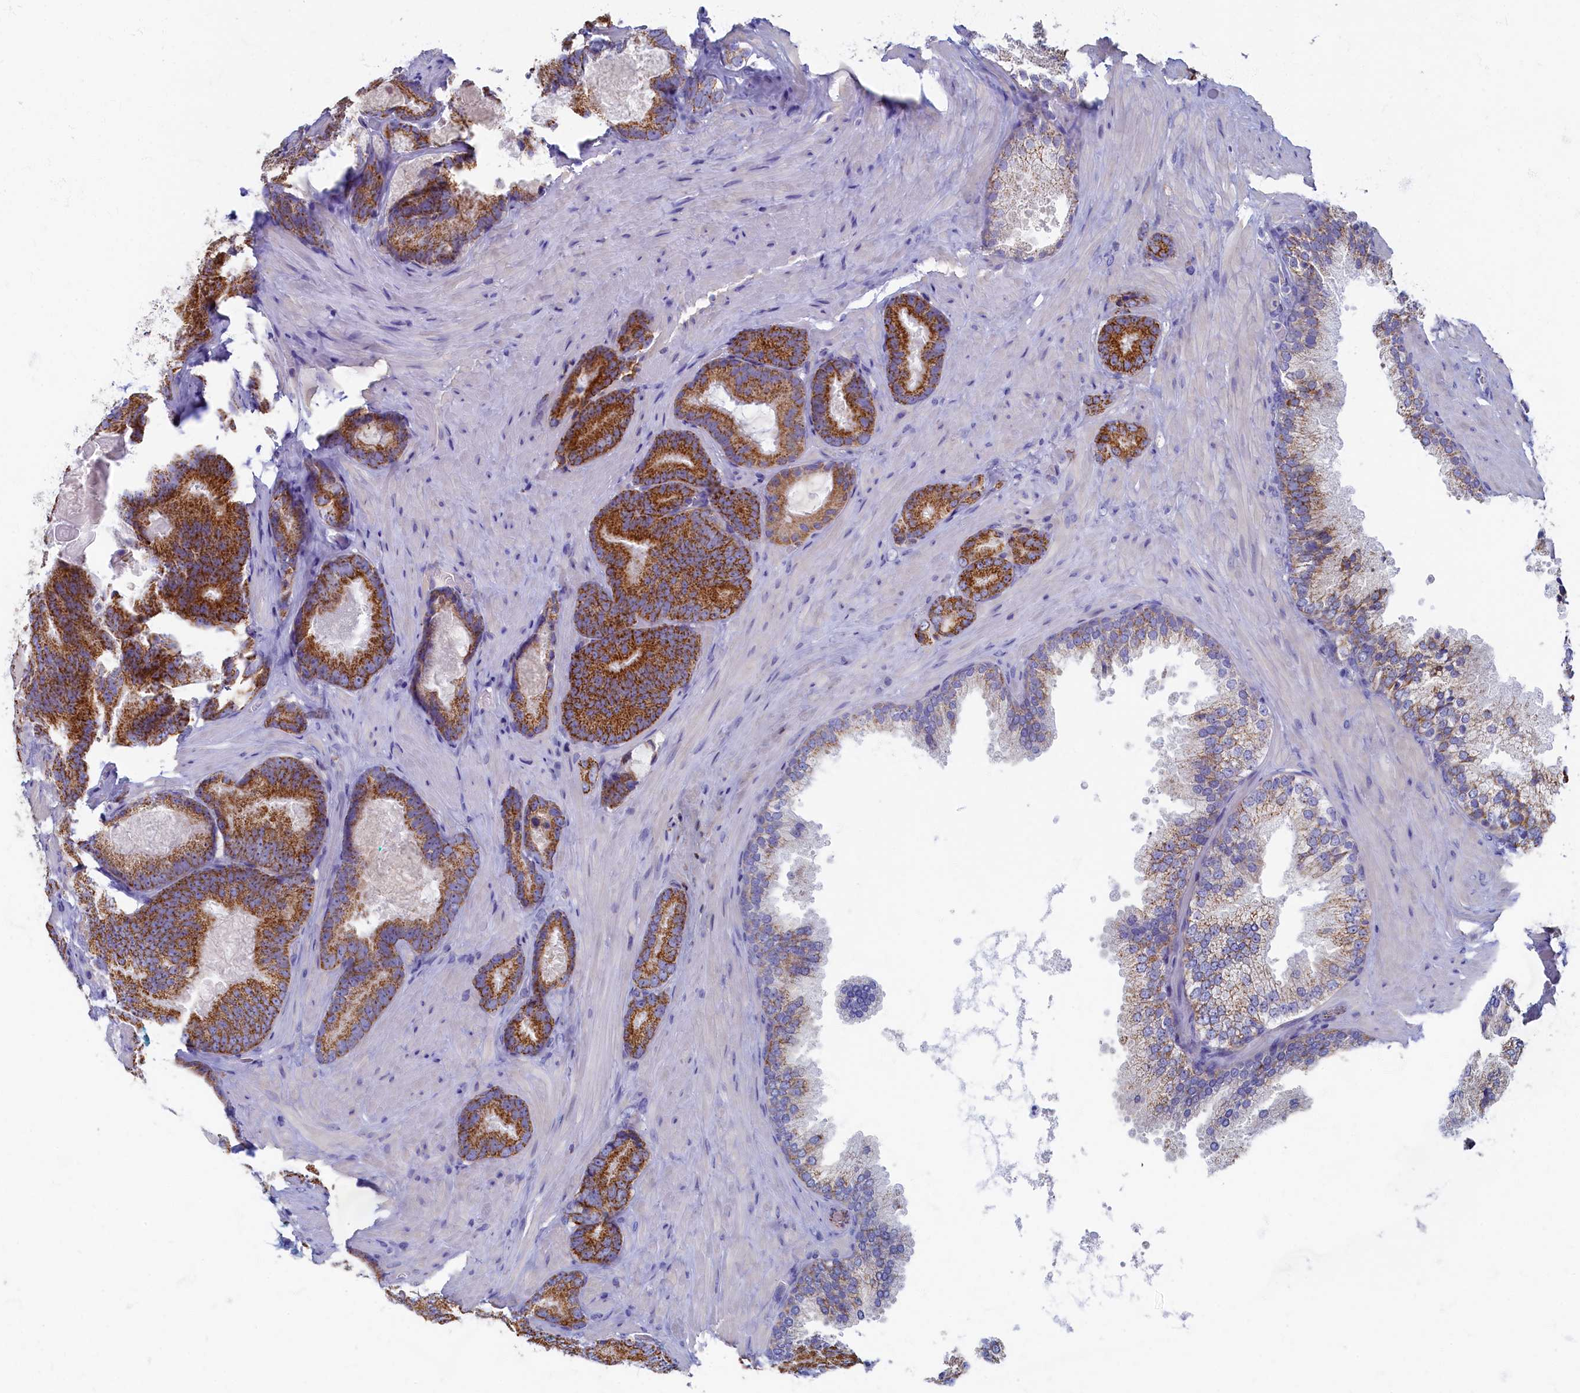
{"staining": {"intensity": "strong", "quantity": ">75%", "location": "cytoplasmic/membranous"}, "tissue": "prostate cancer", "cell_type": "Tumor cells", "image_type": "cancer", "snomed": [{"axis": "morphology", "description": "Adenocarcinoma, High grade"}, {"axis": "topography", "description": "Prostate"}], "caption": "Immunohistochemistry (IHC) (DAB (3,3'-diaminobenzidine)) staining of prostate cancer displays strong cytoplasmic/membranous protein staining in approximately >75% of tumor cells. The staining is performed using DAB brown chromogen to label protein expression. The nuclei are counter-stained blue using hematoxylin.", "gene": "OCIAD2", "patient": {"sex": "male", "age": 66}}